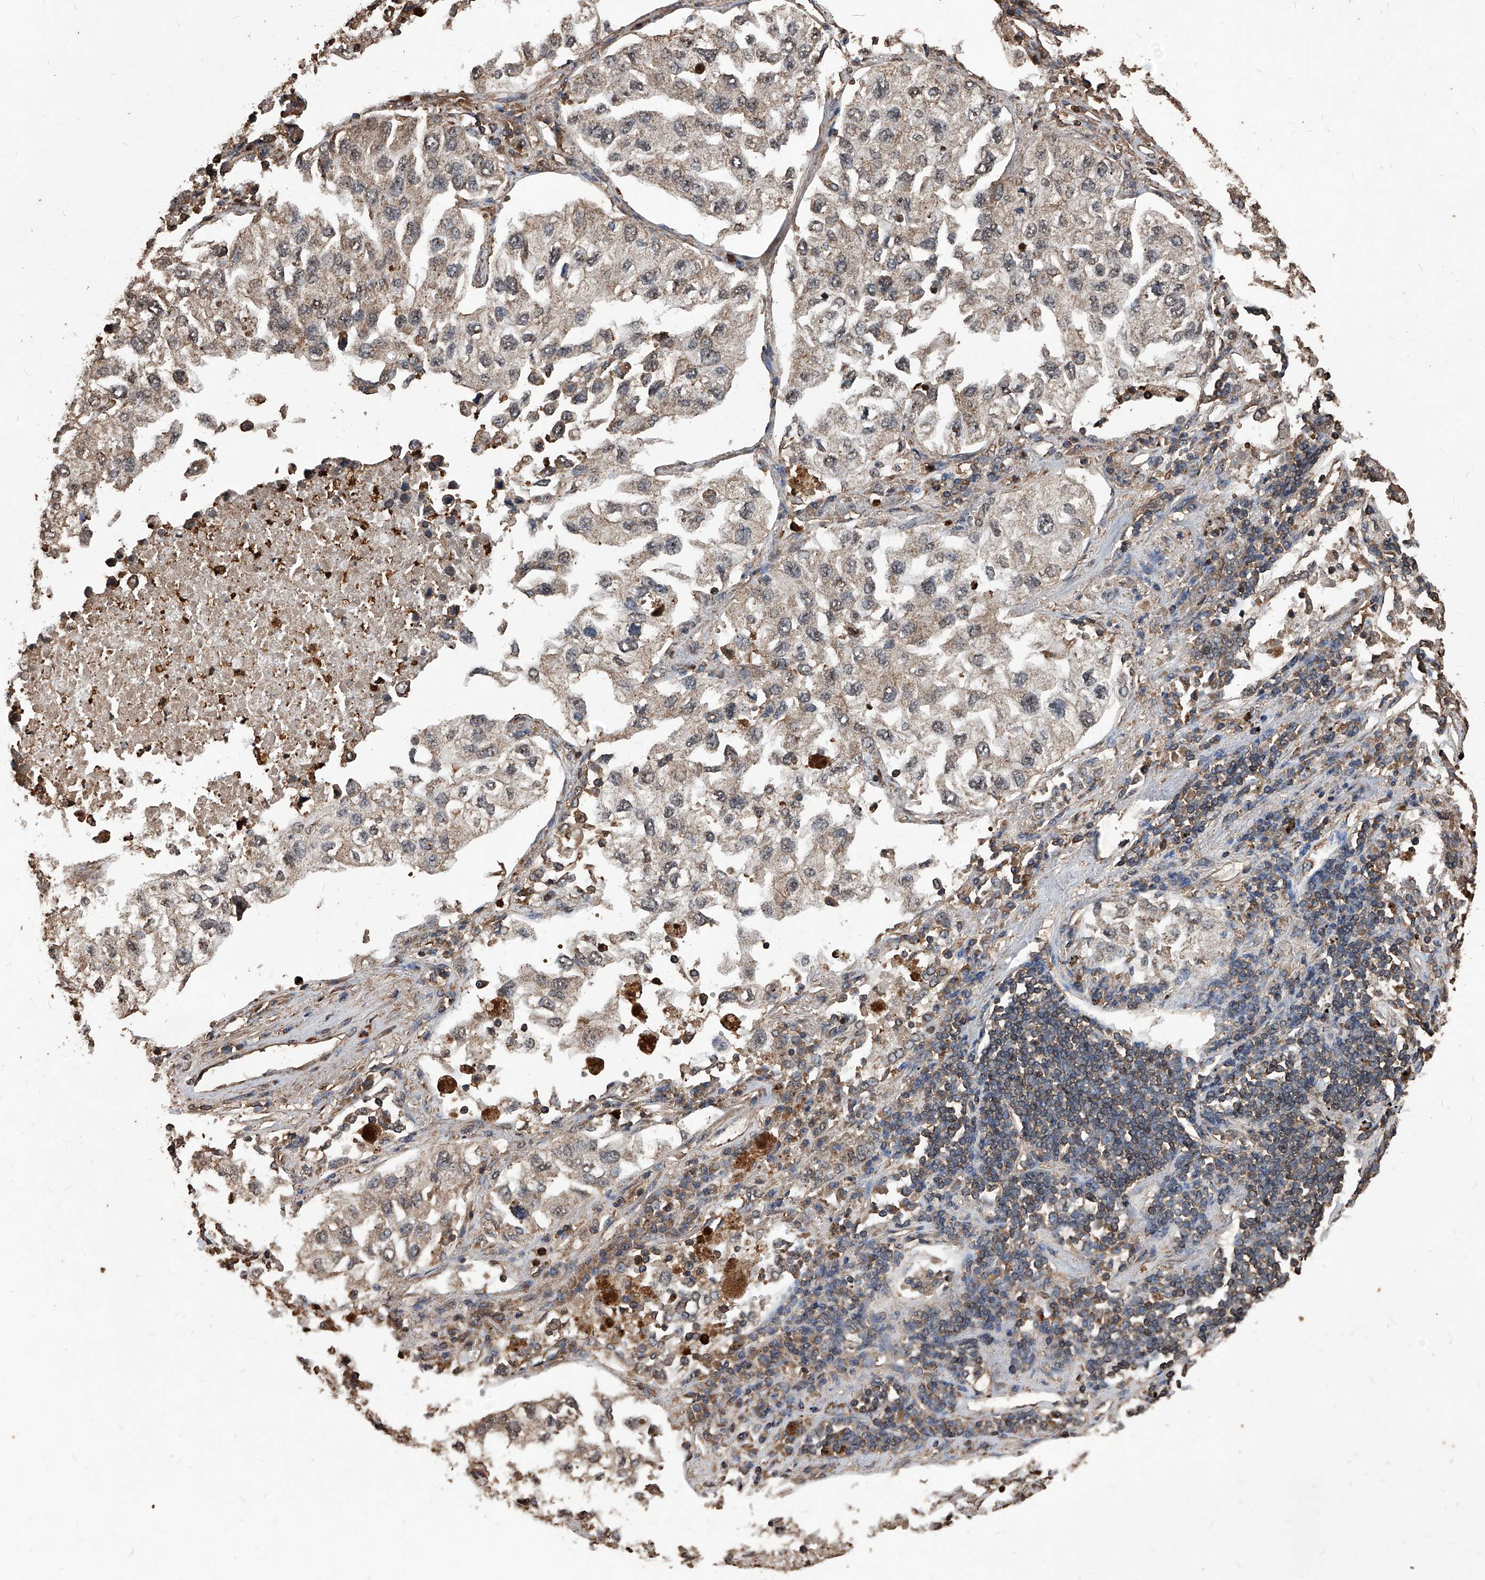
{"staining": {"intensity": "negative", "quantity": "none", "location": "none"}, "tissue": "lung cancer", "cell_type": "Tumor cells", "image_type": "cancer", "snomed": [{"axis": "morphology", "description": "Adenocarcinoma, NOS"}, {"axis": "topography", "description": "Lung"}], "caption": "This is an immunohistochemistry (IHC) photomicrograph of human lung cancer (adenocarcinoma). There is no staining in tumor cells.", "gene": "UCP2", "patient": {"sex": "male", "age": 63}}